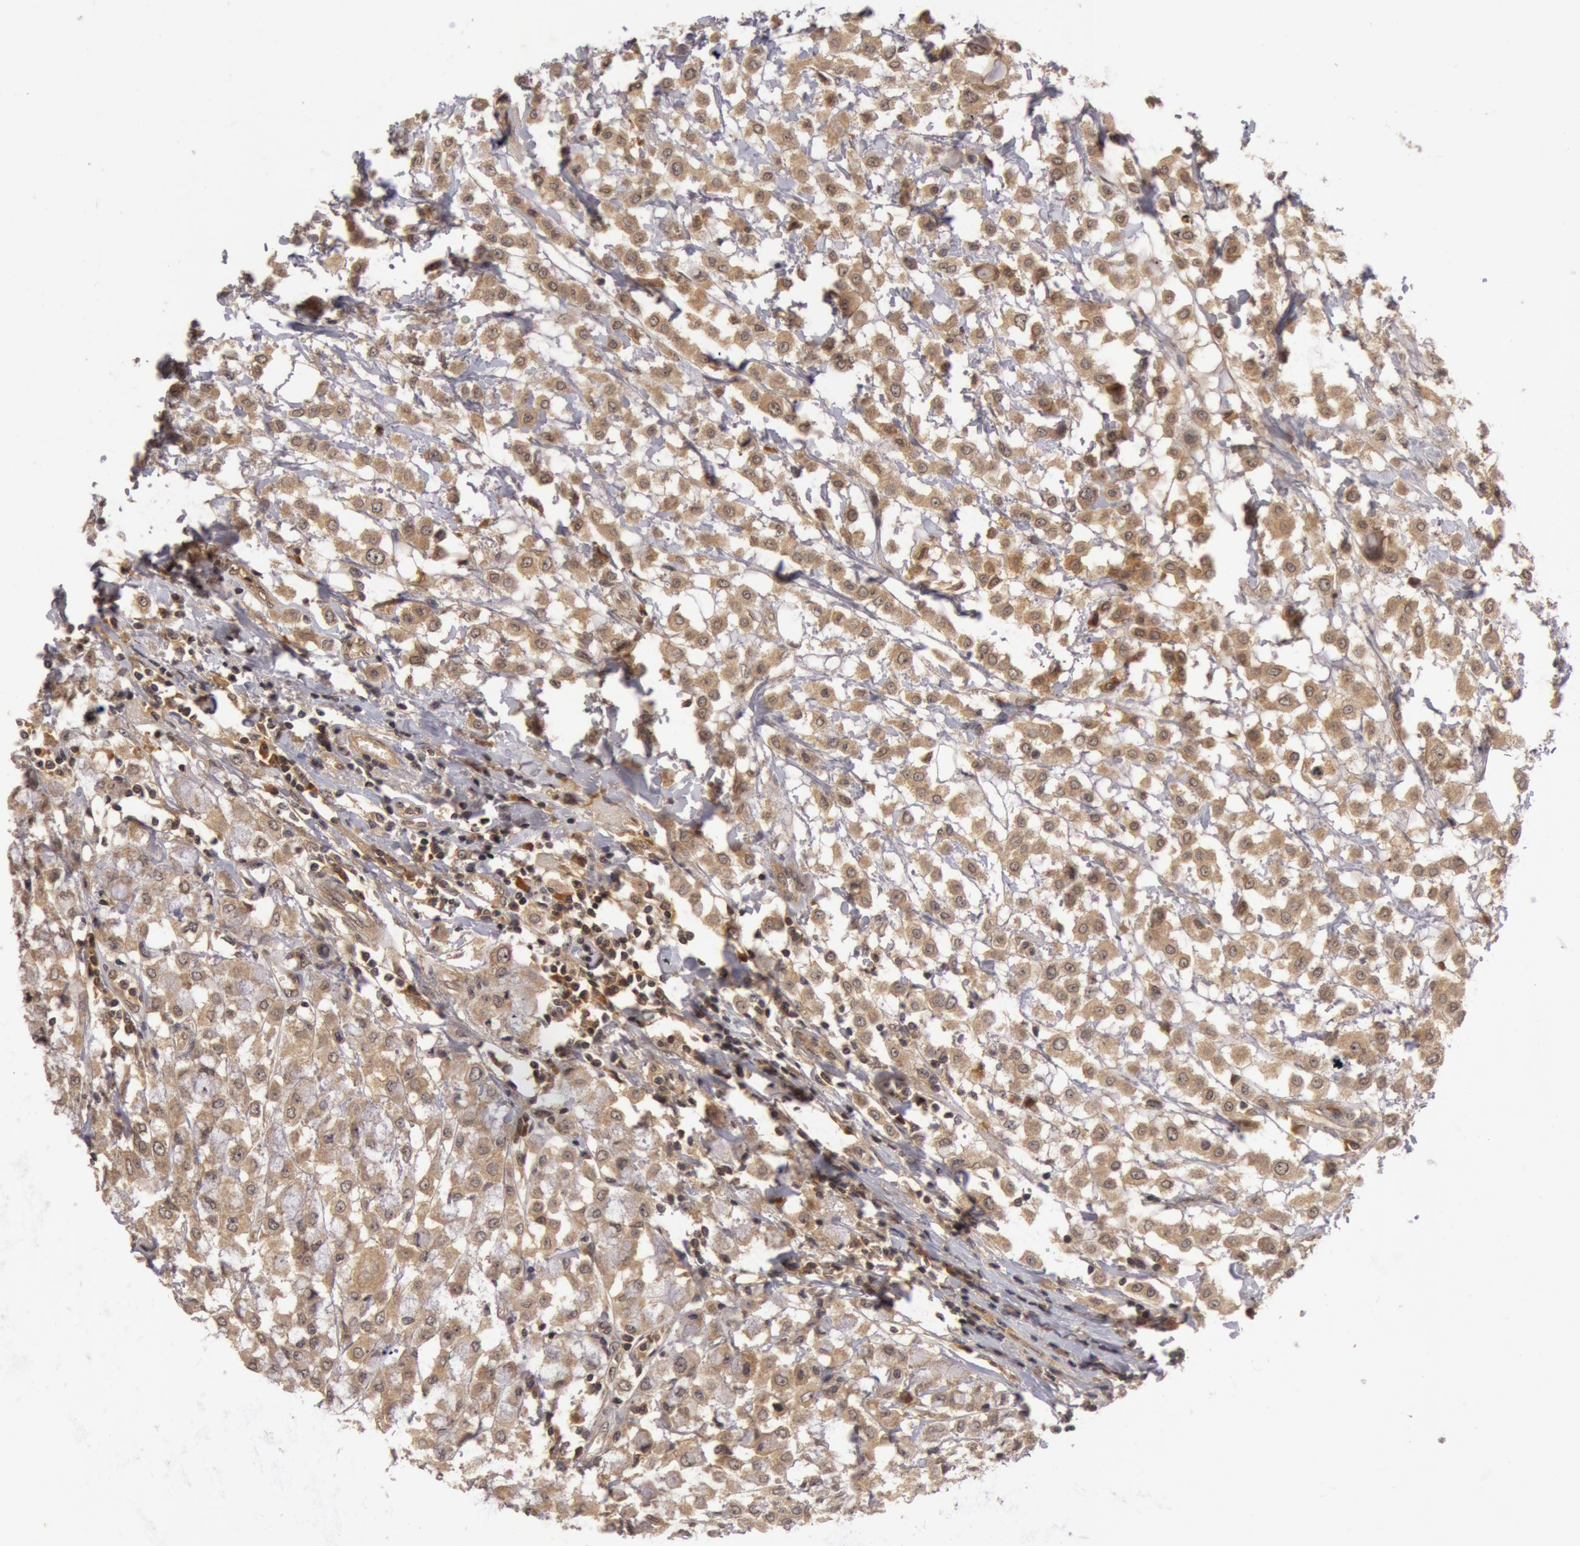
{"staining": {"intensity": "weak", "quantity": ">75%", "location": "cytoplasmic/membranous"}, "tissue": "breast cancer", "cell_type": "Tumor cells", "image_type": "cancer", "snomed": [{"axis": "morphology", "description": "Lobular carcinoma"}, {"axis": "topography", "description": "Breast"}], "caption": "Breast cancer (lobular carcinoma) stained with a brown dye displays weak cytoplasmic/membranous positive expression in approximately >75% of tumor cells.", "gene": "BCHE", "patient": {"sex": "female", "age": 85}}